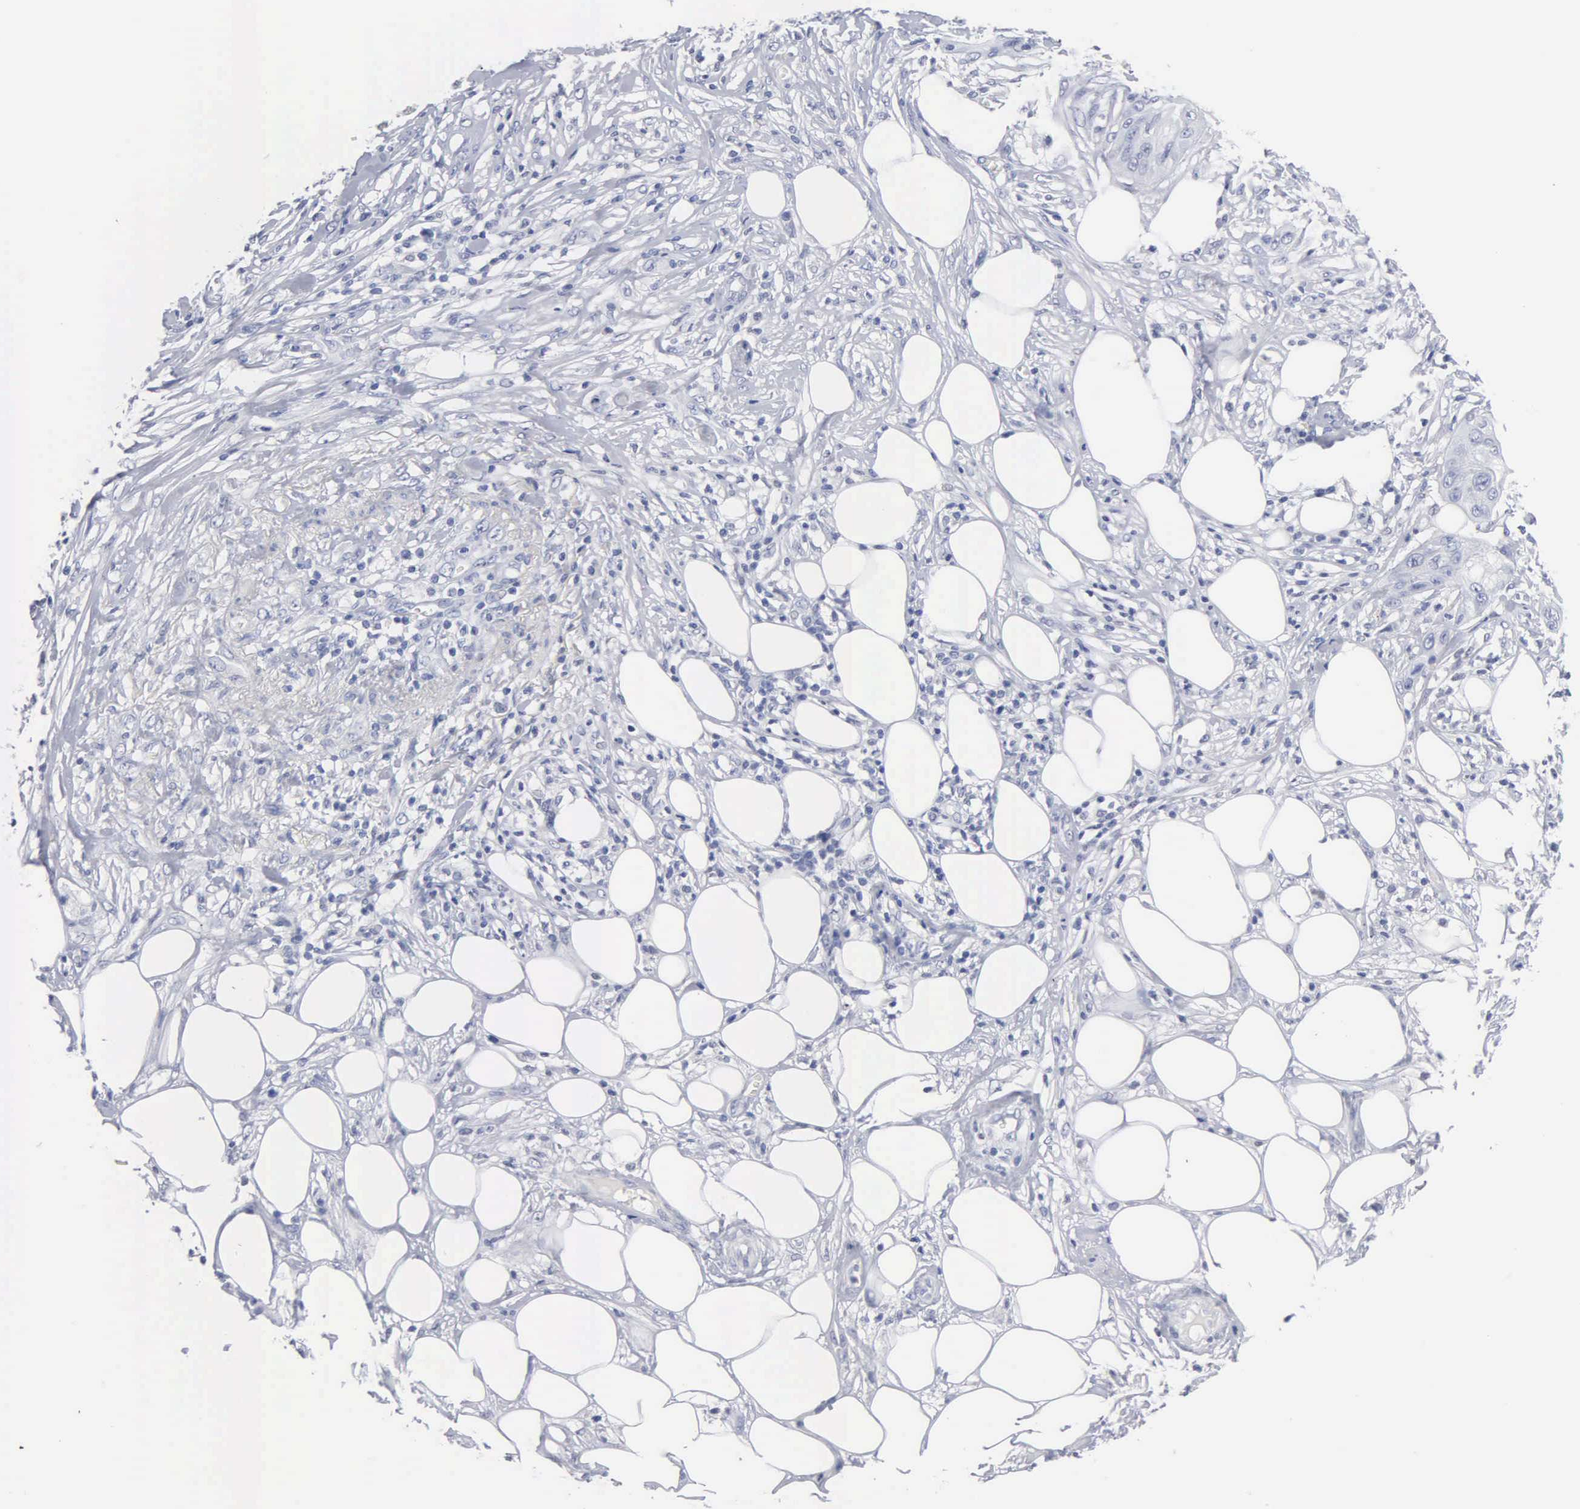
{"staining": {"intensity": "negative", "quantity": "none", "location": "none"}, "tissue": "skin cancer", "cell_type": "Tumor cells", "image_type": "cancer", "snomed": [{"axis": "morphology", "description": "Squamous cell carcinoma, NOS"}, {"axis": "topography", "description": "Skin"}], "caption": "Immunohistochemistry of human skin squamous cell carcinoma displays no expression in tumor cells.", "gene": "ASPHD2", "patient": {"sex": "female", "age": 88}}